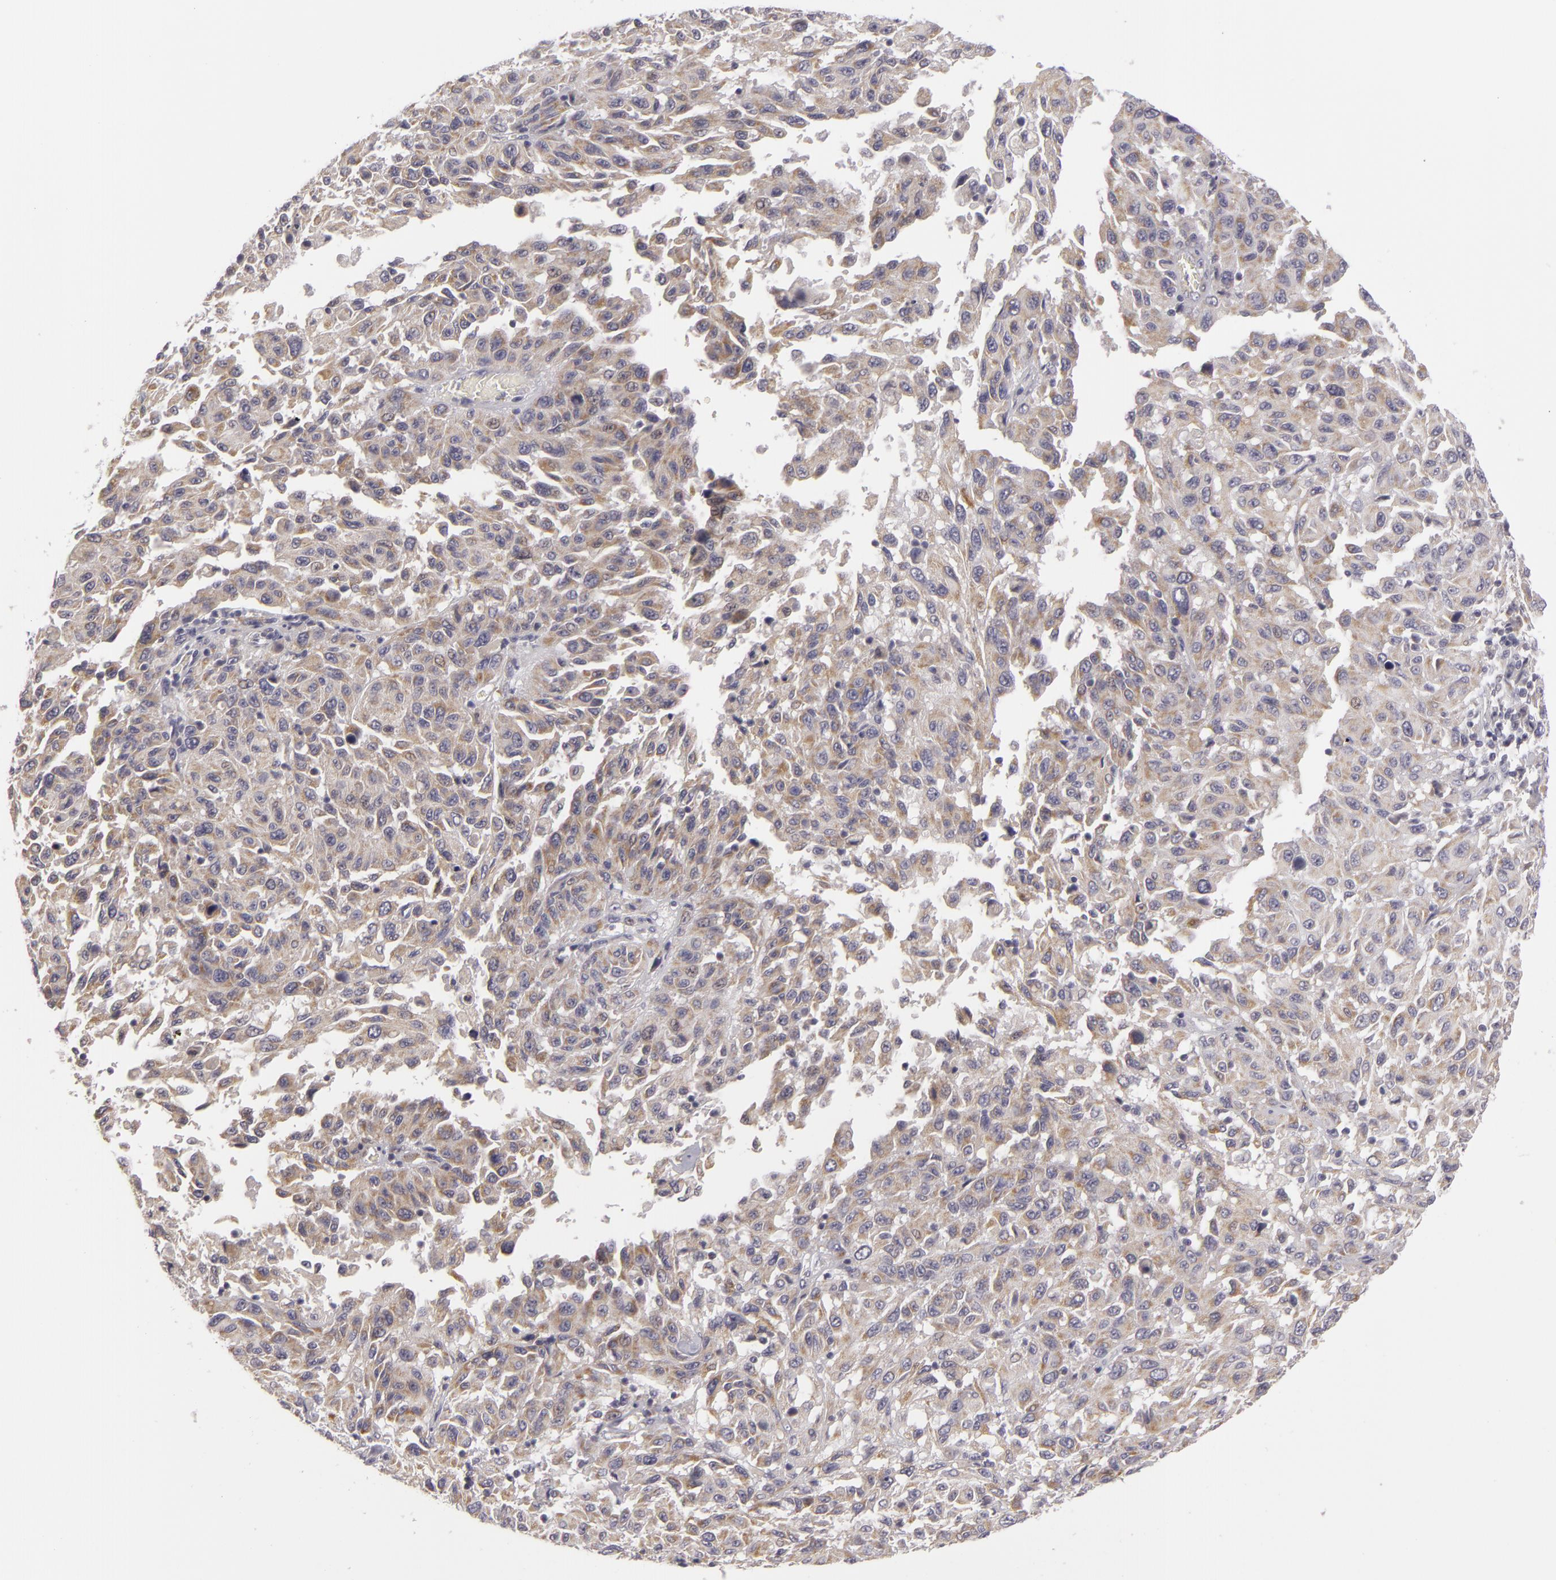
{"staining": {"intensity": "weak", "quantity": ">75%", "location": "cytoplasmic/membranous"}, "tissue": "melanoma", "cell_type": "Tumor cells", "image_type": "cancer", "snomed": [{"axis": "morphology", "description": "Malignant melanoma, NOS"}, {"axis": "topography", "description": "Skin"}], "caption": "Immunohistochemical staining of human melanoma reveals low levels of weak cytoplasmic/membranous protein positivity in about >75% of tumor cells.", "gene": "ATP2B3", "patient": {"sex": "female", "age": 77}}